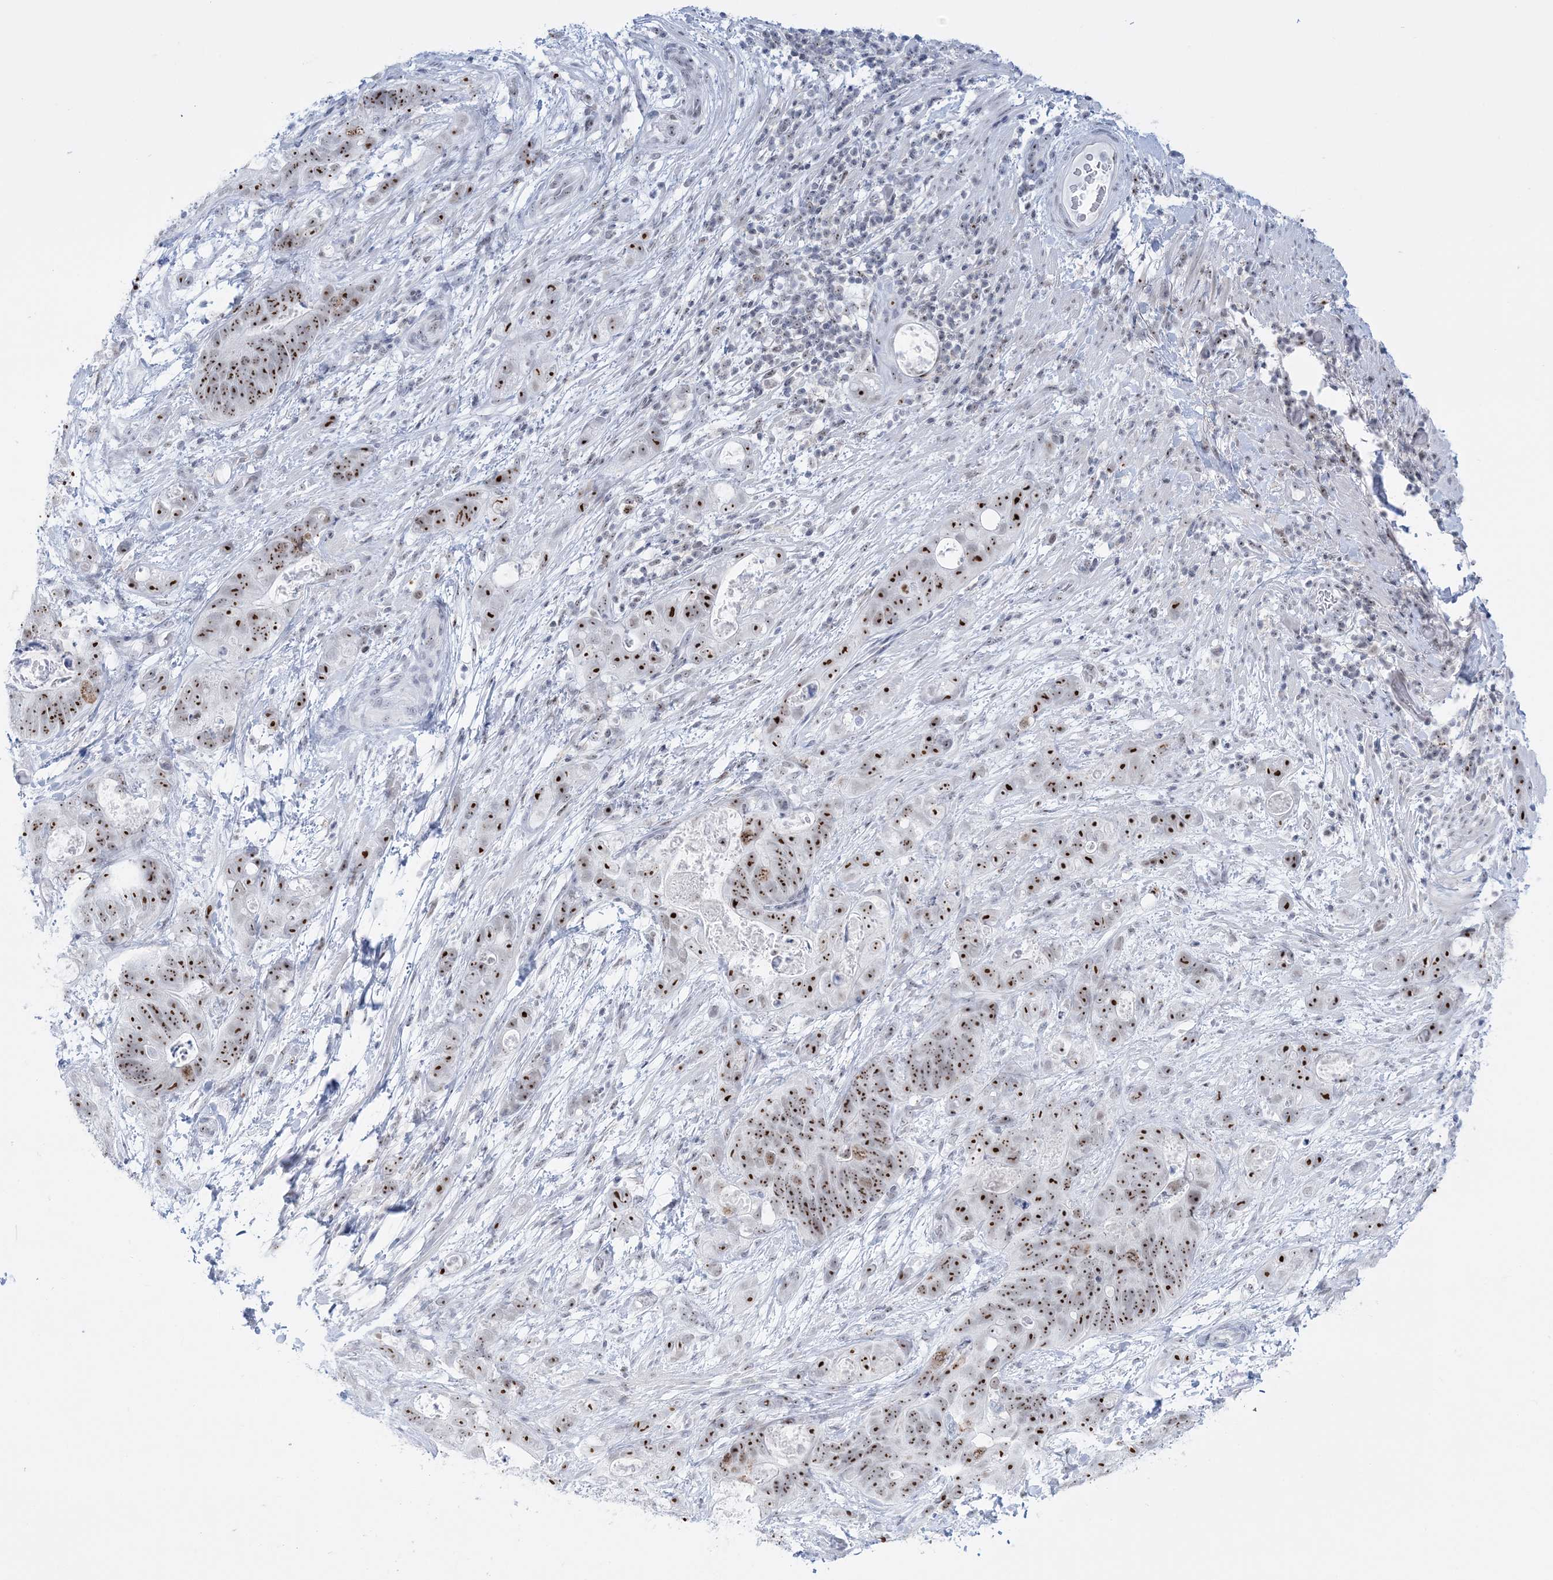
{"staining": {"intensity": "strong", "quantity": ">75%", "location": "nuclear"}, "tissue": "stomach cancer", "cell_type": "Tumor cells", "image_type": "cancer", "snomed": [{"axis": "morphology", "description": "Normal tissue, NOS"}, {"axis": "morphology", "description": "Adenocarcinoma, NOS"}, {"axis": "topography", "description": "Stomach"}], "caption": "Tumor cells show high levels of strong nuclear staining in approximately >75% of cells in stomach adenocarcinoma.", "gene": "DDX21", "patient": {"sex": "female", "age": 89}}